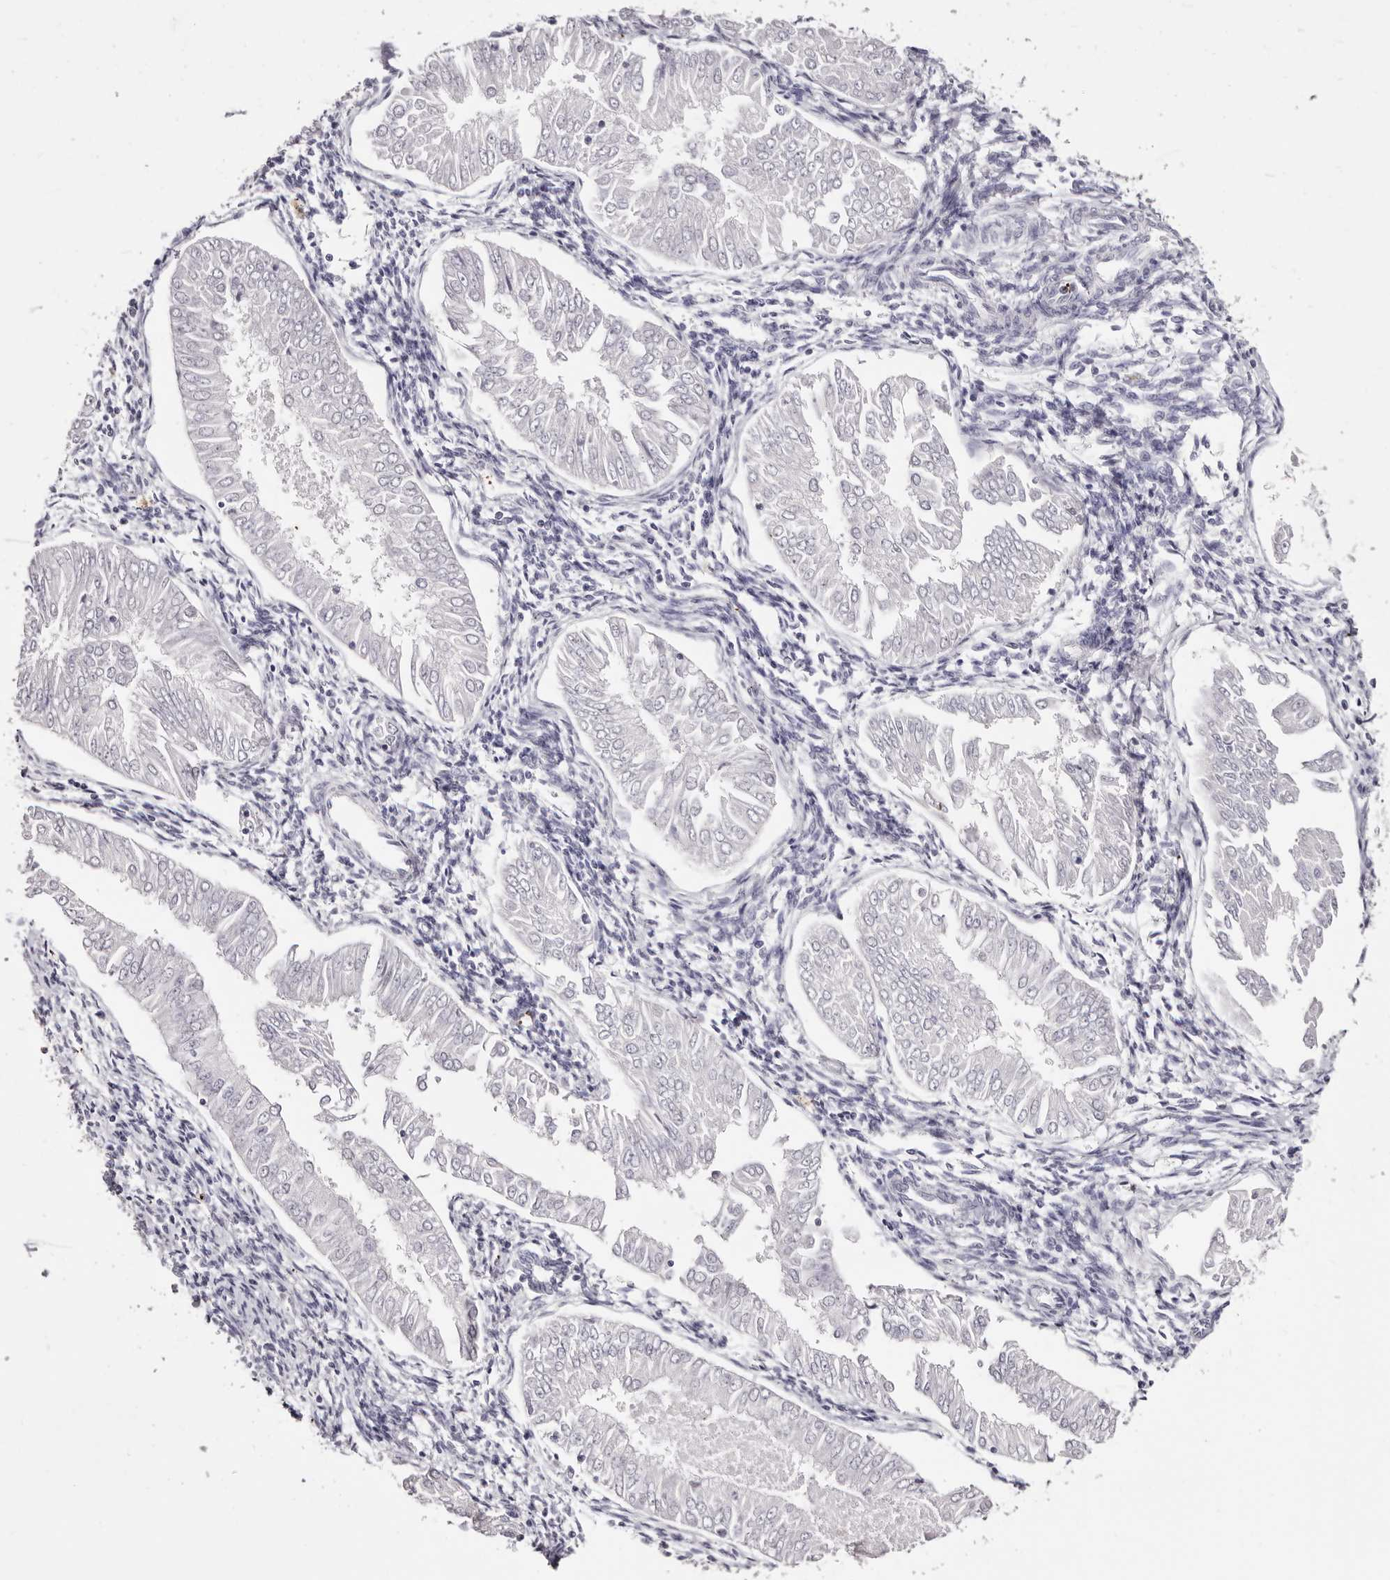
{"staining": {"intensity": "negative", "quantity": "none", "location": "none"}, "tissue": "endometrial cancer", "cell_type": "Tumor cells", "image_type": "cancer", "snomed": [{"axis": "morphology", "description": "Adenocarcinoma, NOS"}, {"axis": "topography", "description": "Endometrium"}], "caption": "Endometrial cancer stained for a protein using immunohistochemistry (IHC) reveals no expression tumor cells.", "gene": "PF4", "patient": {"sex": "female", "age": 53}}